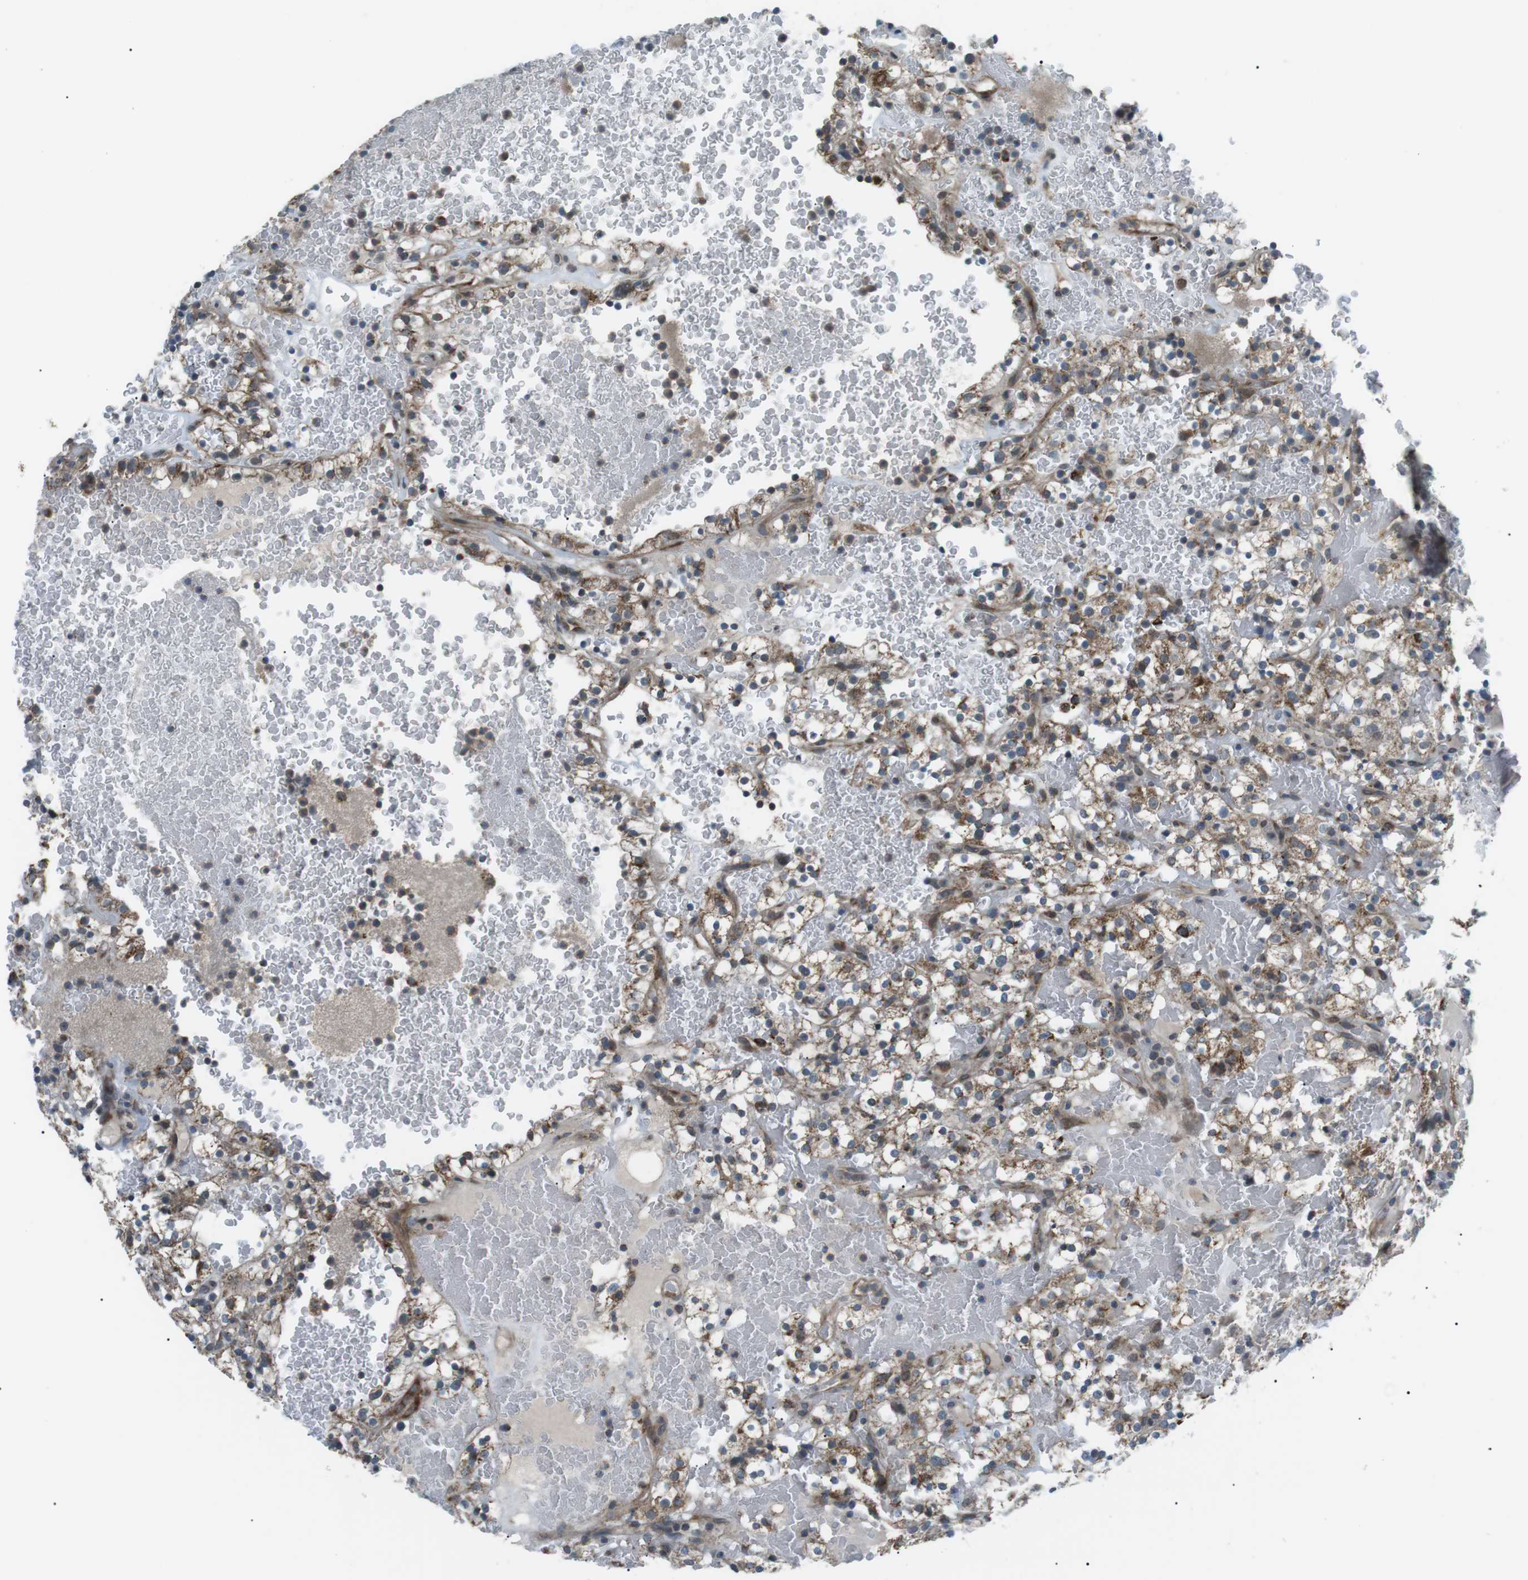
{"staining": {"intensity": "moderate", "quantity": ">75%", "location": "cytoplasmic/membranous"}, "tissue": "renal cancer", "cell_type": "Tumor cells", "image_type": "cancer", "snomed": [{"axis": "morphology", "description": "Normal tissue, NOS"}, {"axis": "morphology", "description": "Adenocarcinoma, NOS"}, {"axis": "topography", "description": "Kidney"}], "caption": "Brown immunohistochemical staining in human renal cancer (adenocarcinoma) displays moderate cytoplasmic/membranous positivity in approximately >75% of tumor cells. (DAB = brown stain, brightfield microscopy at high magnification).", "gene": "ARID5B", "patient": {"sex": "female", "age": 72}}